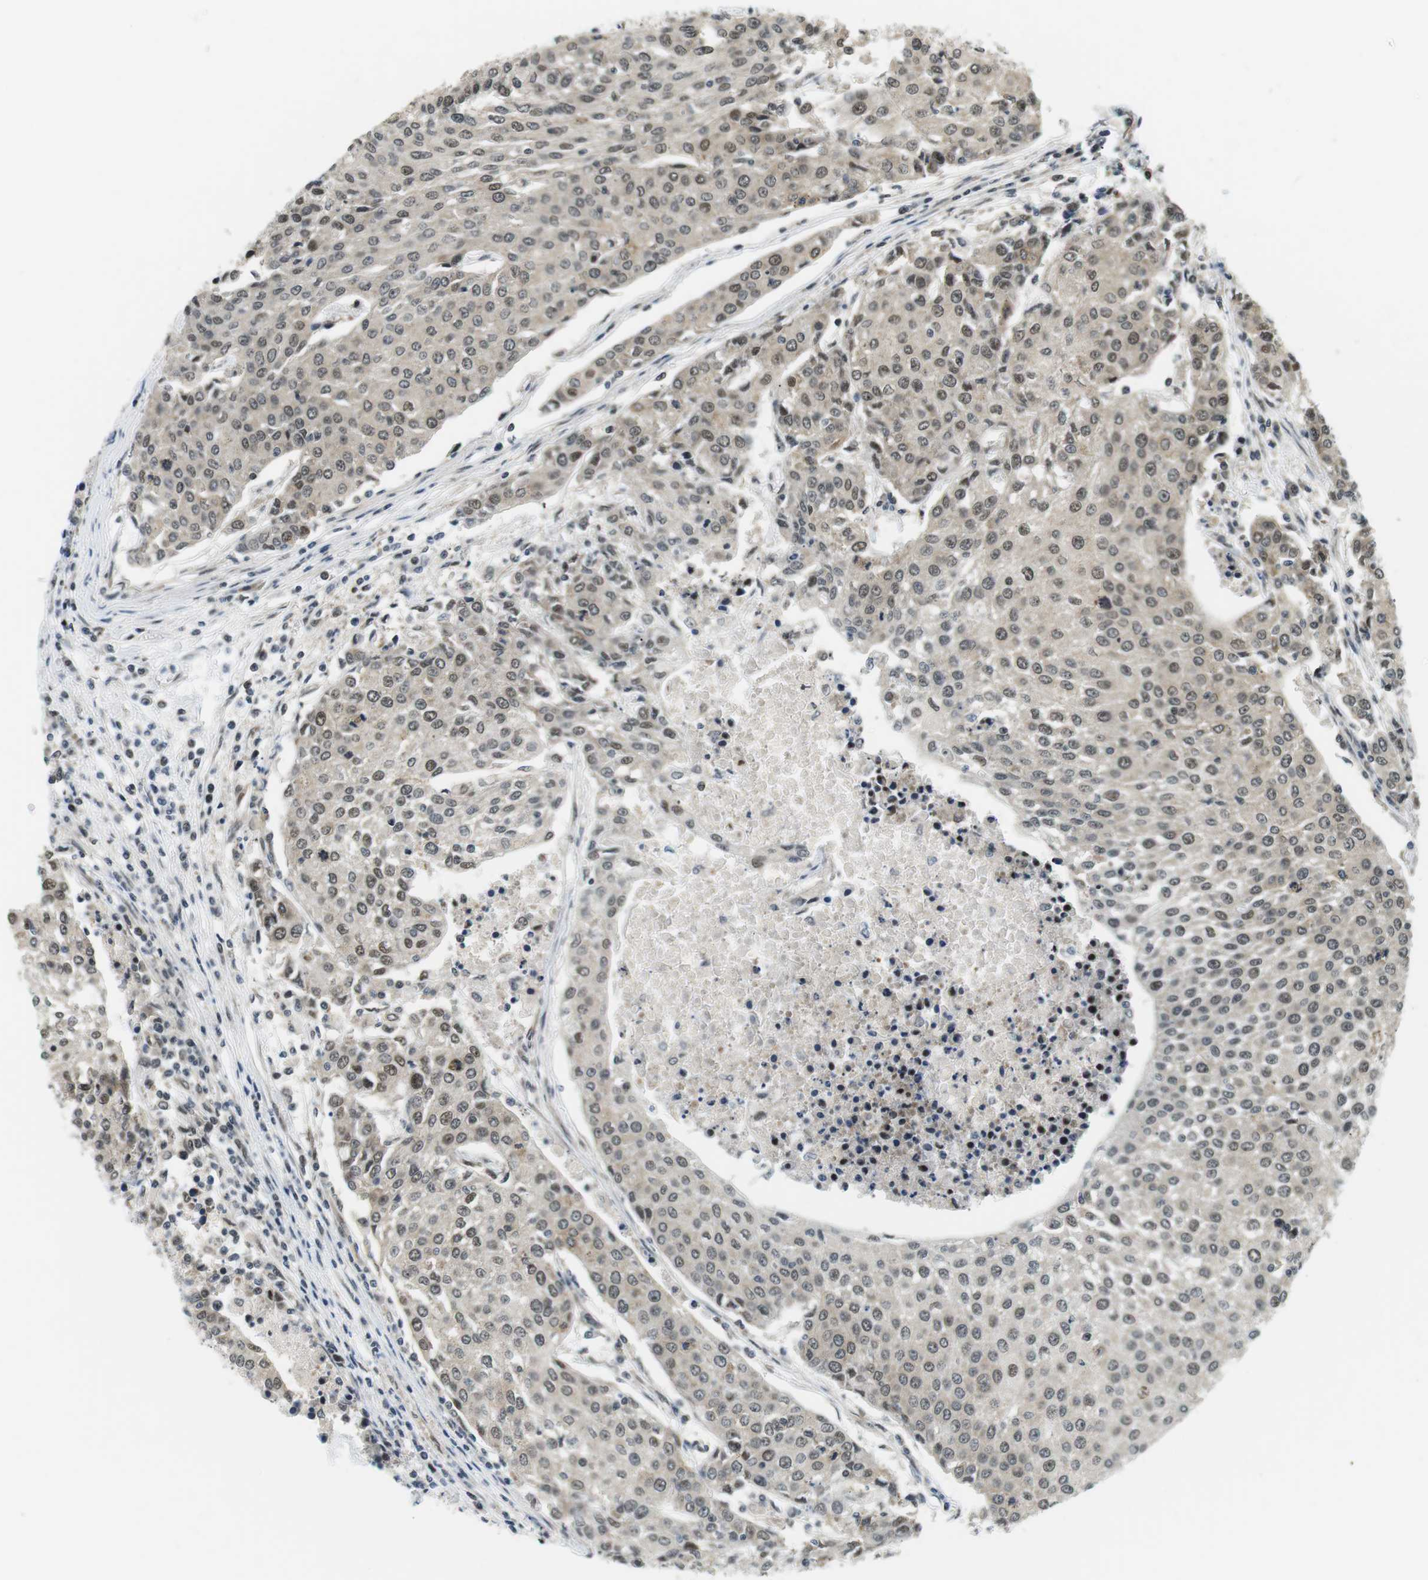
{"staining": {"intensity": "weak", "quantity": ">75%", "location": "cytoplasmic/membranous,nuclear"}, "tissue": "urothelial cancer", "cell_type": "Tumor cells", "image_type": "cancer", "snomed": [{"axis": "morphology", "description": "Urothelial carcinoma, High grade"}, {"axis": "topography", "description": "Urinary bladder"}], "caption": "High-power microscopy captured an immunohistochemistry histopathology image of urothelial carcinoma (high-grade), revealing weak cytoplasmic/membranous and nuclear positivity in about >75% of tumor cells.", "gene": "CSNK2B", "patient": {"sex": "female", "age": 85}}